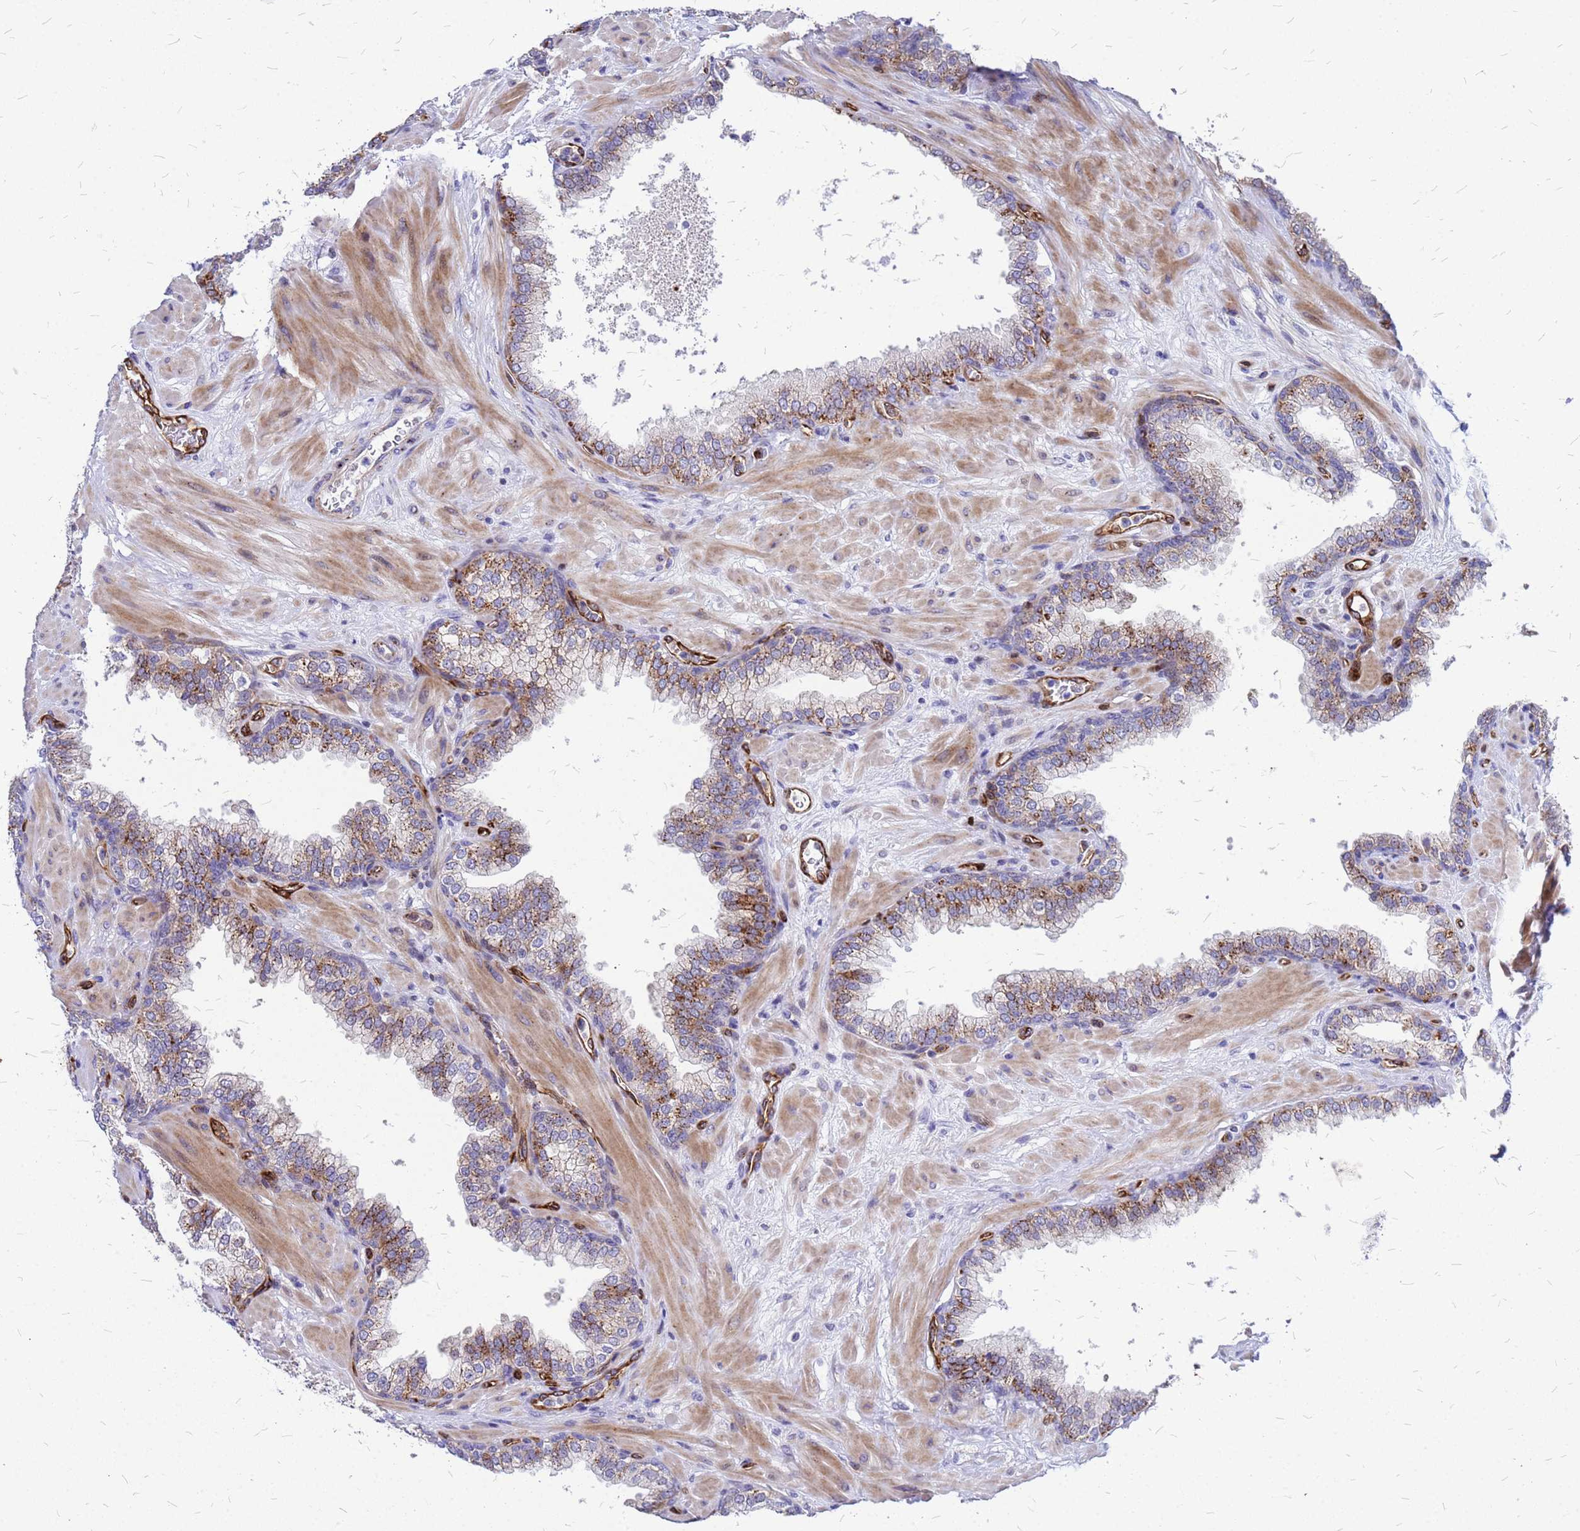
{"staining": {"intensity": "strong", "quantity": "<25%", "location": "cytoplasmic/membranous"}, "tissue": "prostate", "cell_type": "Glandular cells", "image_type": "normal", "snomed": [{"axis": "morphology", "description": "Normal tissue, NOS"}, {"axis": "topography", "description": "Prostate"}], "caption": "The photomicrograph shows staining of unremarkable prostate, revealing strong cytoplasmic/membranous protein expression (brown color) within glandular cells. Immunohistochemistry stains the protein of interest in brown and the nuclei are stained blue.", "gene": "NOSTRIN", "patient": {"sex": "male", "age": 60}}